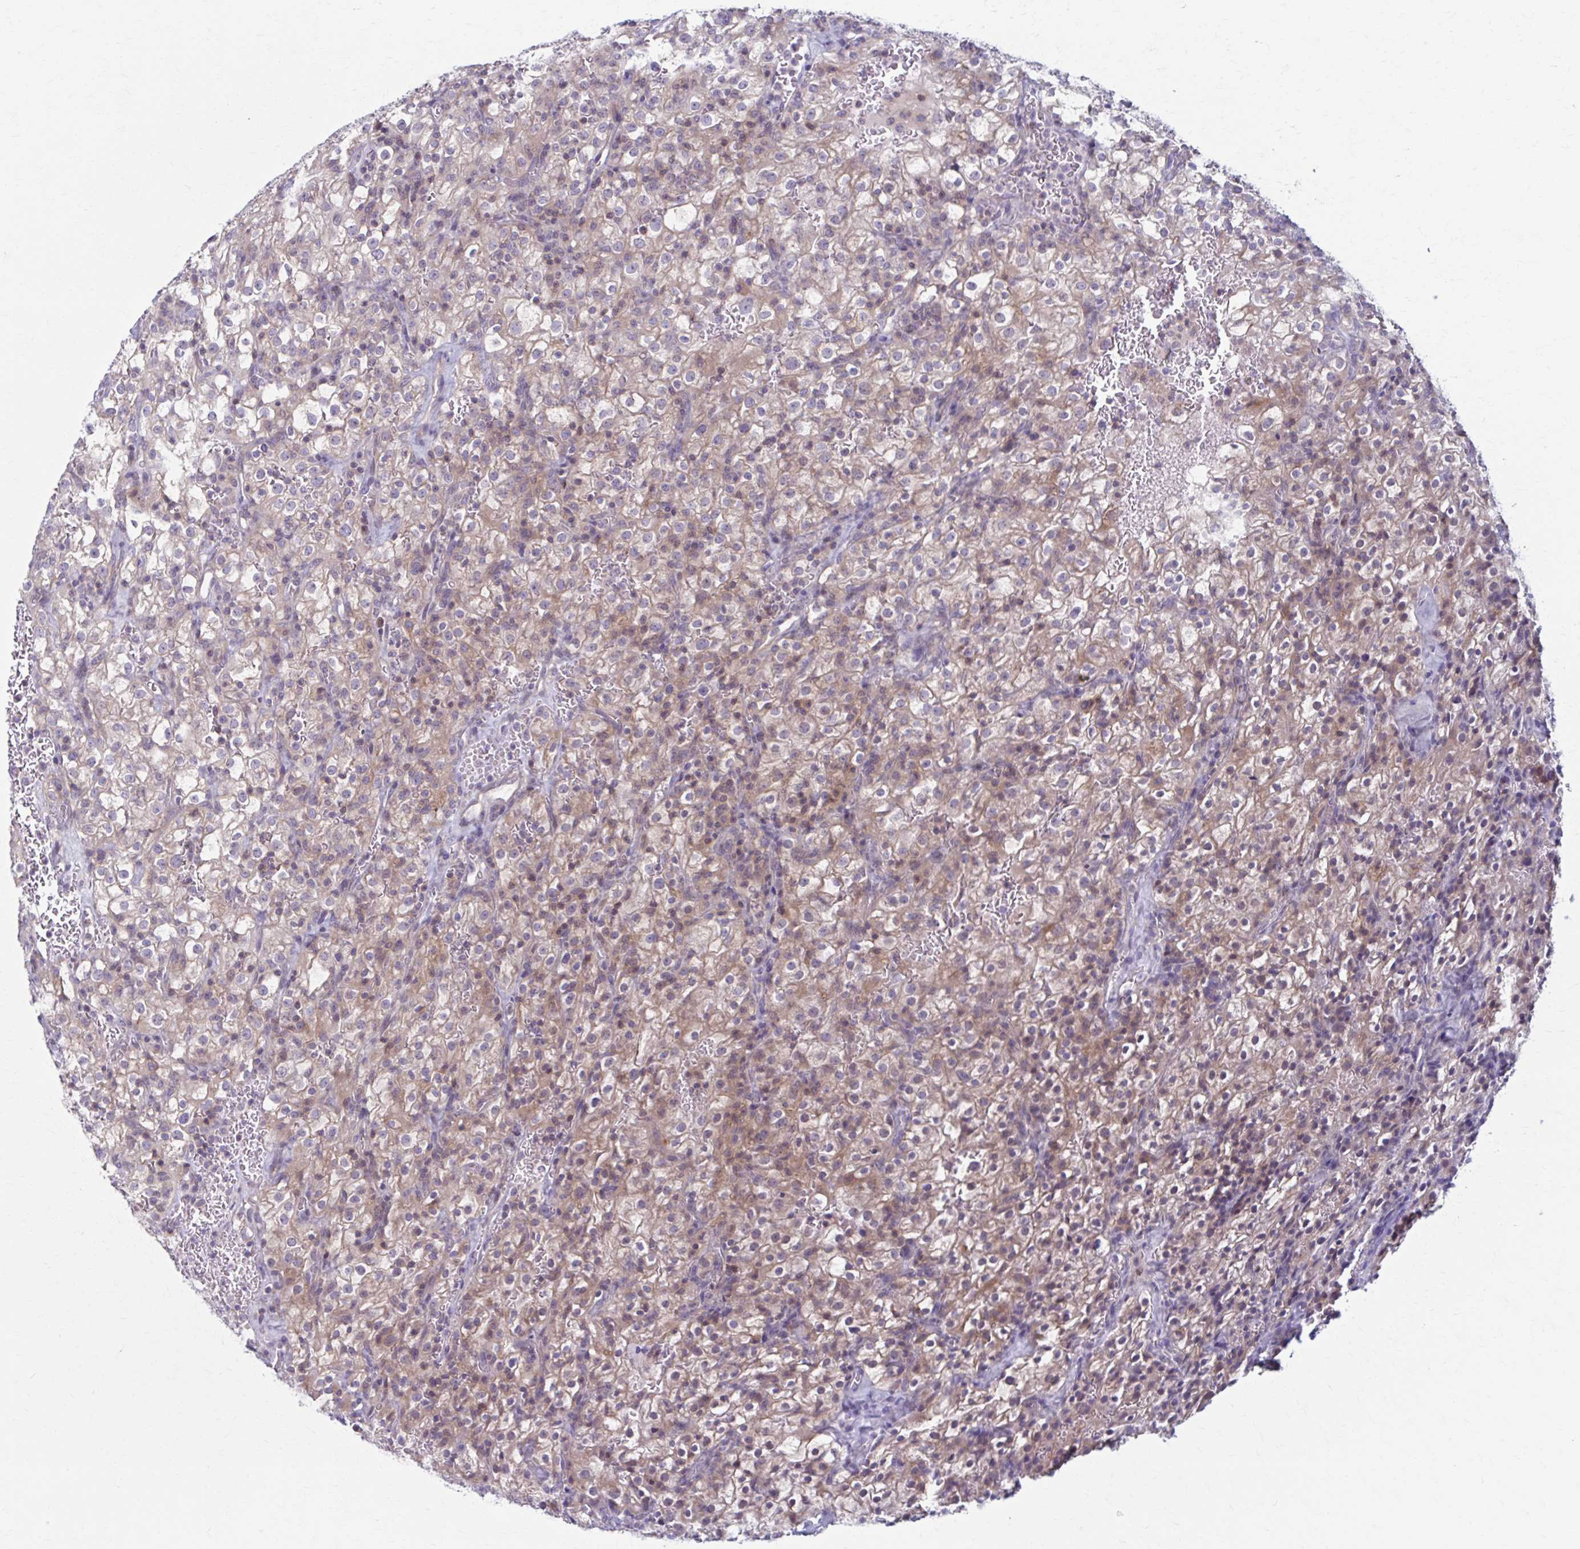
{"staining": {"intensity": "moderate", "quantity": "25%-75%", "location": "cytoplasmic/membranous"}, "tissue": "renal cancer", "cell_type": "Tumor cells", "image_type": "cancer", "snomed": [{"axis": "morphology", "description": "Adenocarcinoma, NOS"}, {"axis": "topography", "description": "Kidney"}], "caption": "There is medium levels of moderate cytoplasmic/membranous staining in tumor cells of renal cancer (adenocarcinoma), as demonstrated by immunohistochemical staining (brown color).", "gene": "CHST3", "patient": {"sex": "female", "age": 74}}